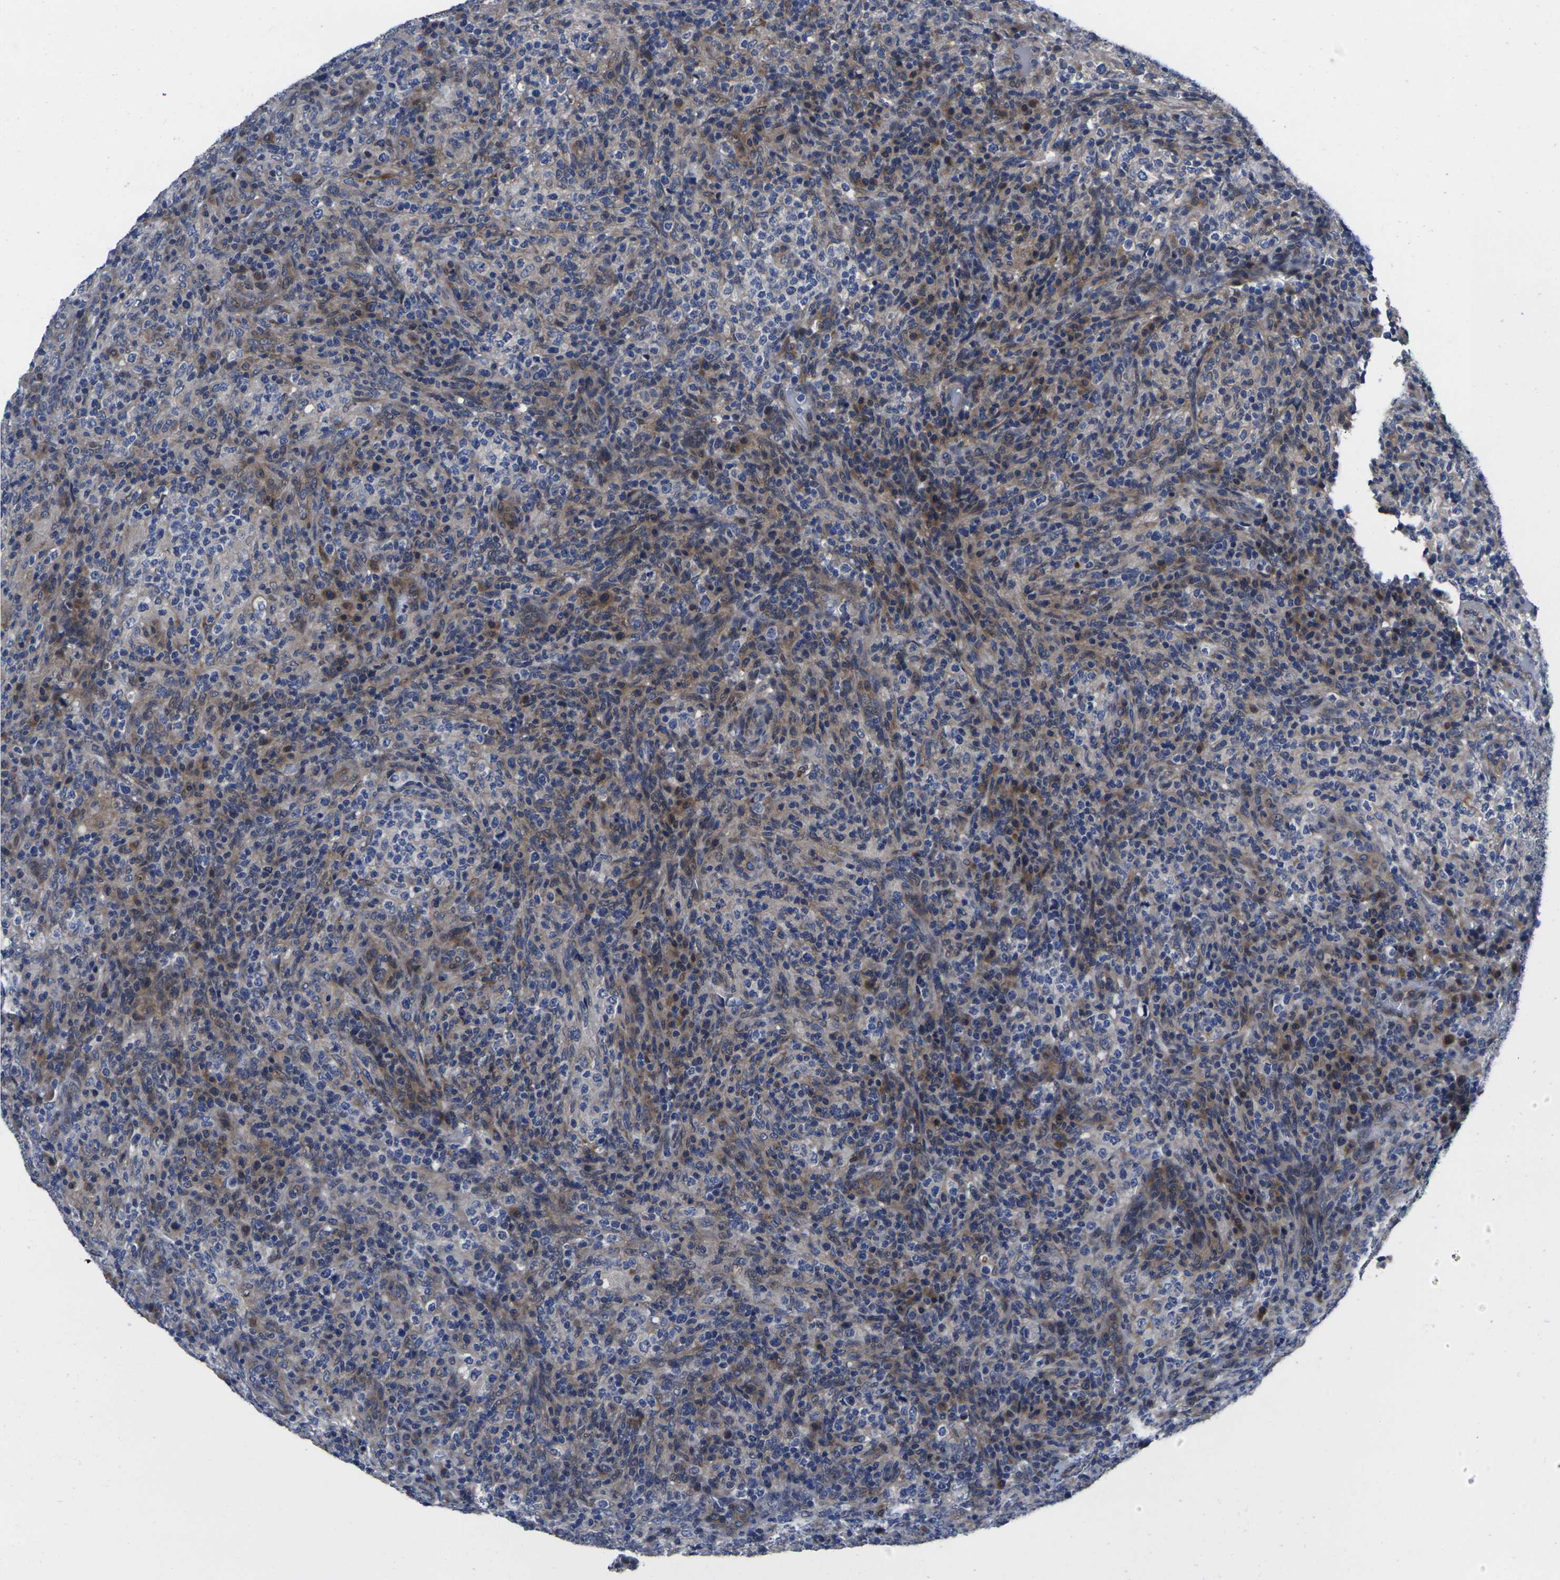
{"staining": {"intensity": "weak", "quantity": "<25%", "location": "cytoplasmic/membranous"}, "tissue": "lymphoma", "cell_type": "Tumor cells", "image_type": "cancer", "snomed": [{"axis": "morphology", "description": "Malignant lymphoma, non-Hodgkin's type, High grade"}, {"axis": "topography", "description": "Lymph node"}], "caption": "A high-resolution photomicrograph shows immunohistochemistry (IHC) staining of high-grade malignant lymphoma, non-Hodgkin's type, which demonstrates no significant staining in tumor cells. (DAB immunohistochemistry (IHC) with hematoxylin counter stain).", "gene": "CYP2C8", "patient": {"sex": "female", "age": 76}}